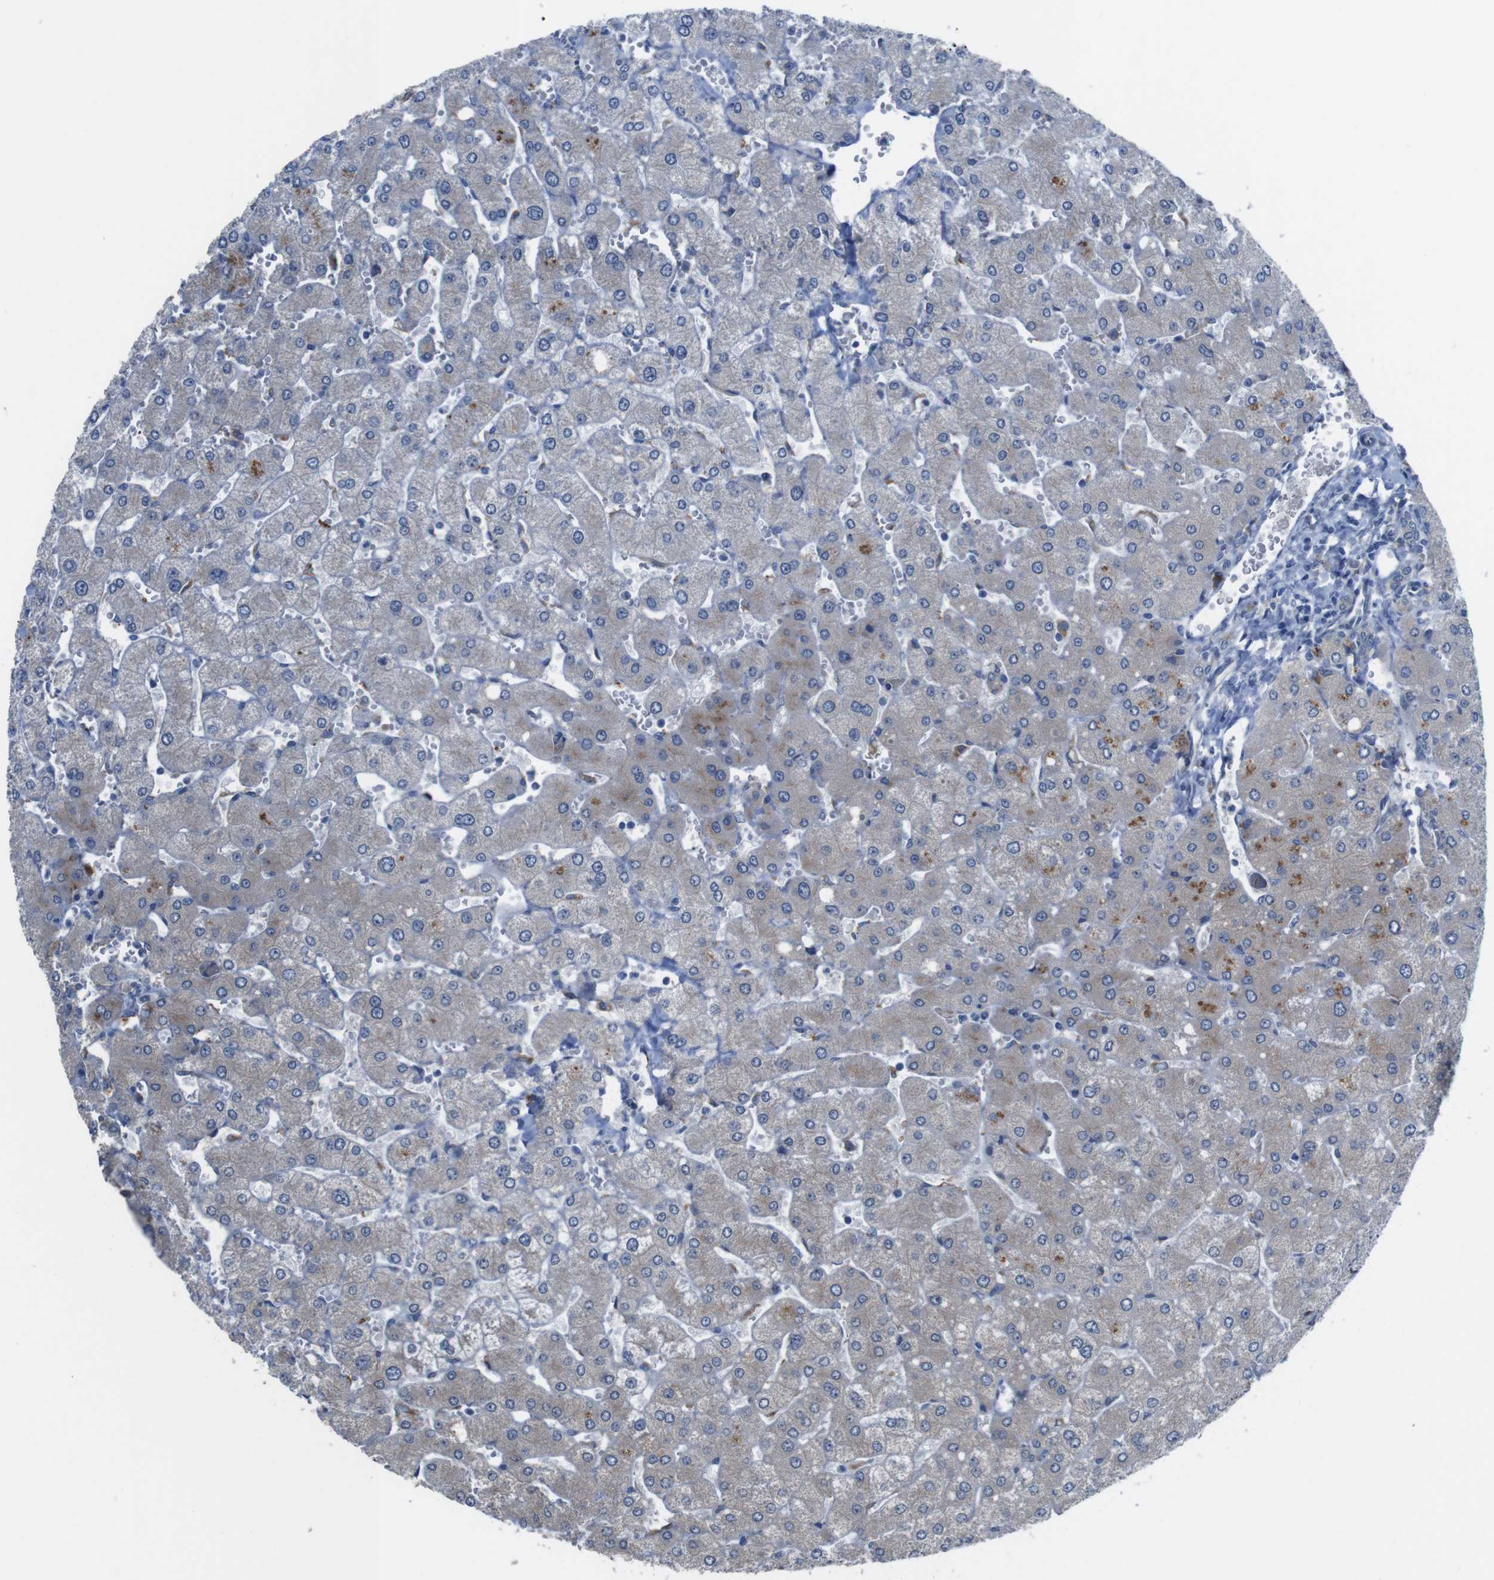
{"staining": {"intensity": "weak", "quantity": "25%-75%", "location": "cytoplasmic/membranous"}, "tissue": "liver", "cell_type": "Cholangiocytes", "image_type": "normal", "snomed": [{"axis": "morphology", "description": "Normal tissue, NOS"}, {"axis": "topography", "description": "Liver"}], "caption": "A brown stain shows weak cytoplasmic/membranous positivity of a protein in cholangiocytes of unremarkable human liver.", "gene": "CDH22", "patient": {"sex": "male", "age": 55}}